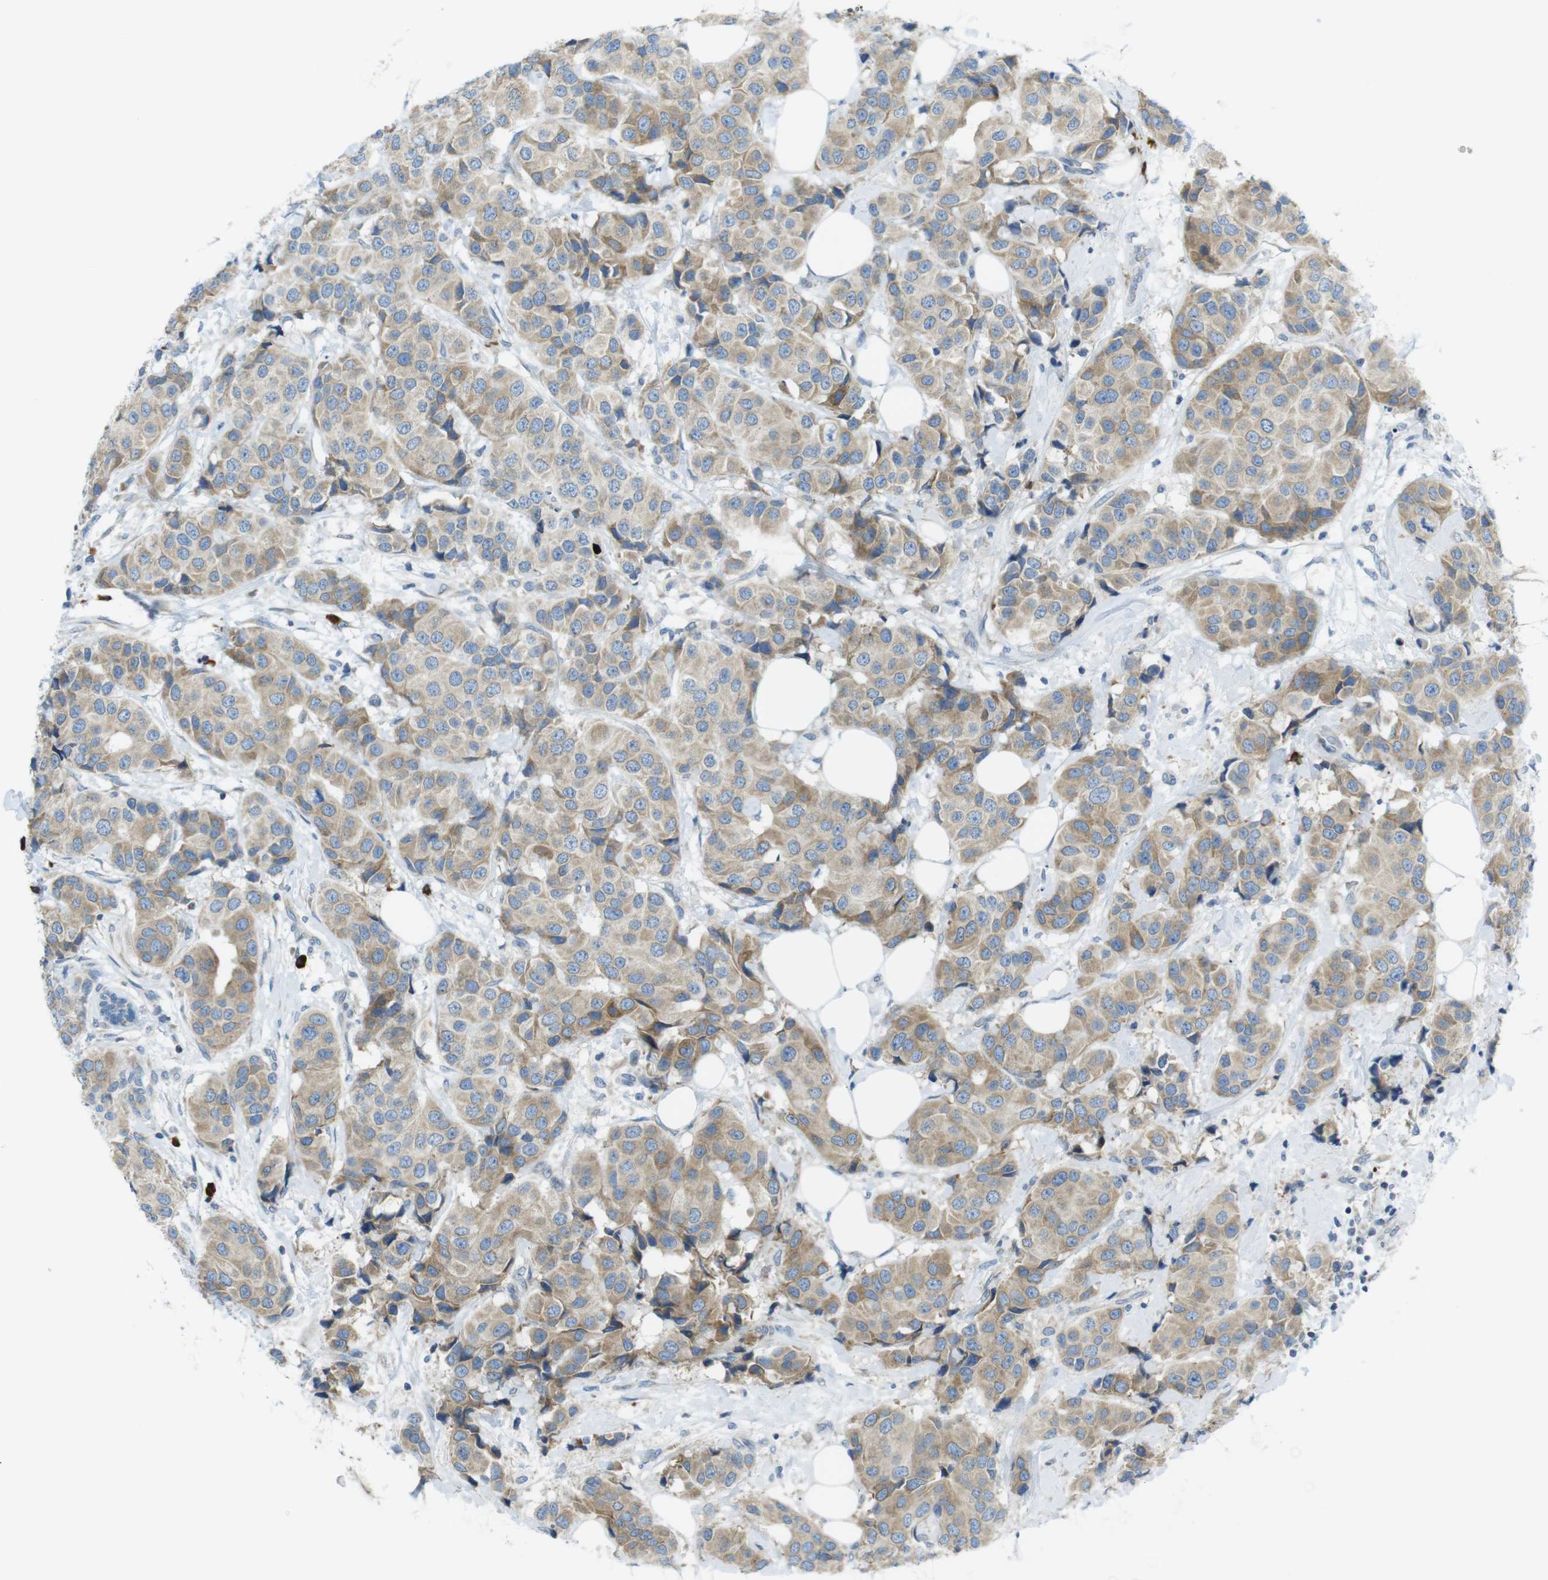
{"staining": {"intensity": "moderate", "quantity": ">75%", "location": "cytoplasmic/membranous"}, "tissue": "breast cancer", "cell_type": "Tumor cells", "image_type": "cancer", "snomed": [{"axis": "morphology", "description": "Normal tissue, NOS"}, {"axis": "morphology", "description": "Duct carcinoma"}, {"axis": "topography", "description": "Breast"}], "caption": "A histopathology image showing moderate cytoplasmic/membranous staining in about >75% of tumor cells in breast cancer, as visualized by brown immunohistochemical staining.", "gene": "CLPTM1L", "patient": {"sex": "female", "age": 39}}